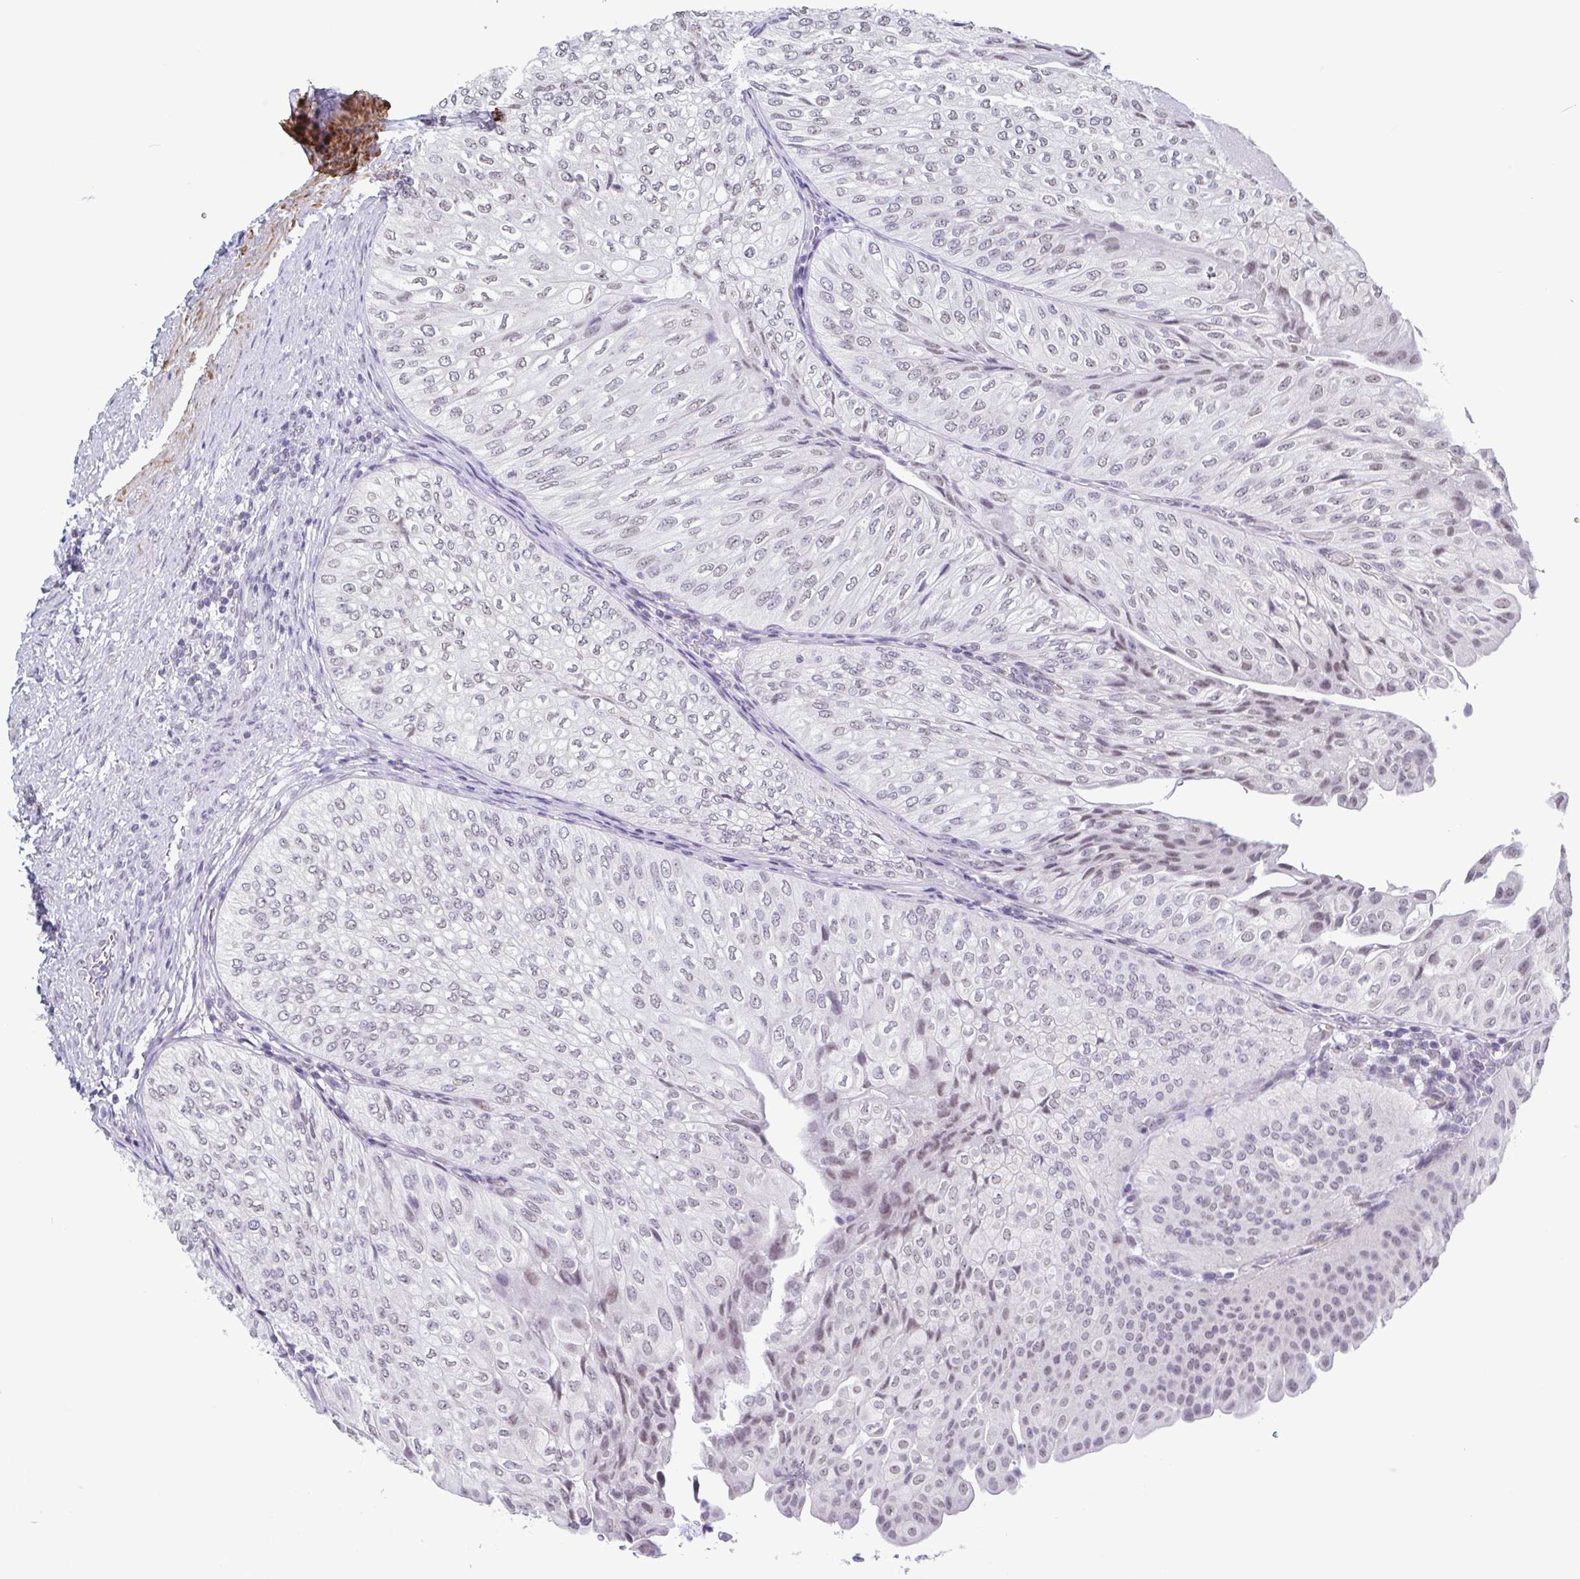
{"staining": {"intensity": "negative", "quantity": "none", "location": "none"}, "tissue": "urothelial cancer", "cell_type": "Tumor cells", "image_type": "cancer", "snomed": [{"axis": "morphology", "description": "Urothelial carcinoma, NOS"}, {"axis": "topography", "description": "Urinary bladder"}], "caption": "The histopathology image displays no staining of tumor cells in transitional cell carcinoma.", "gene": "TMEM92", "patient": {"sex": "male", "age": 62}}